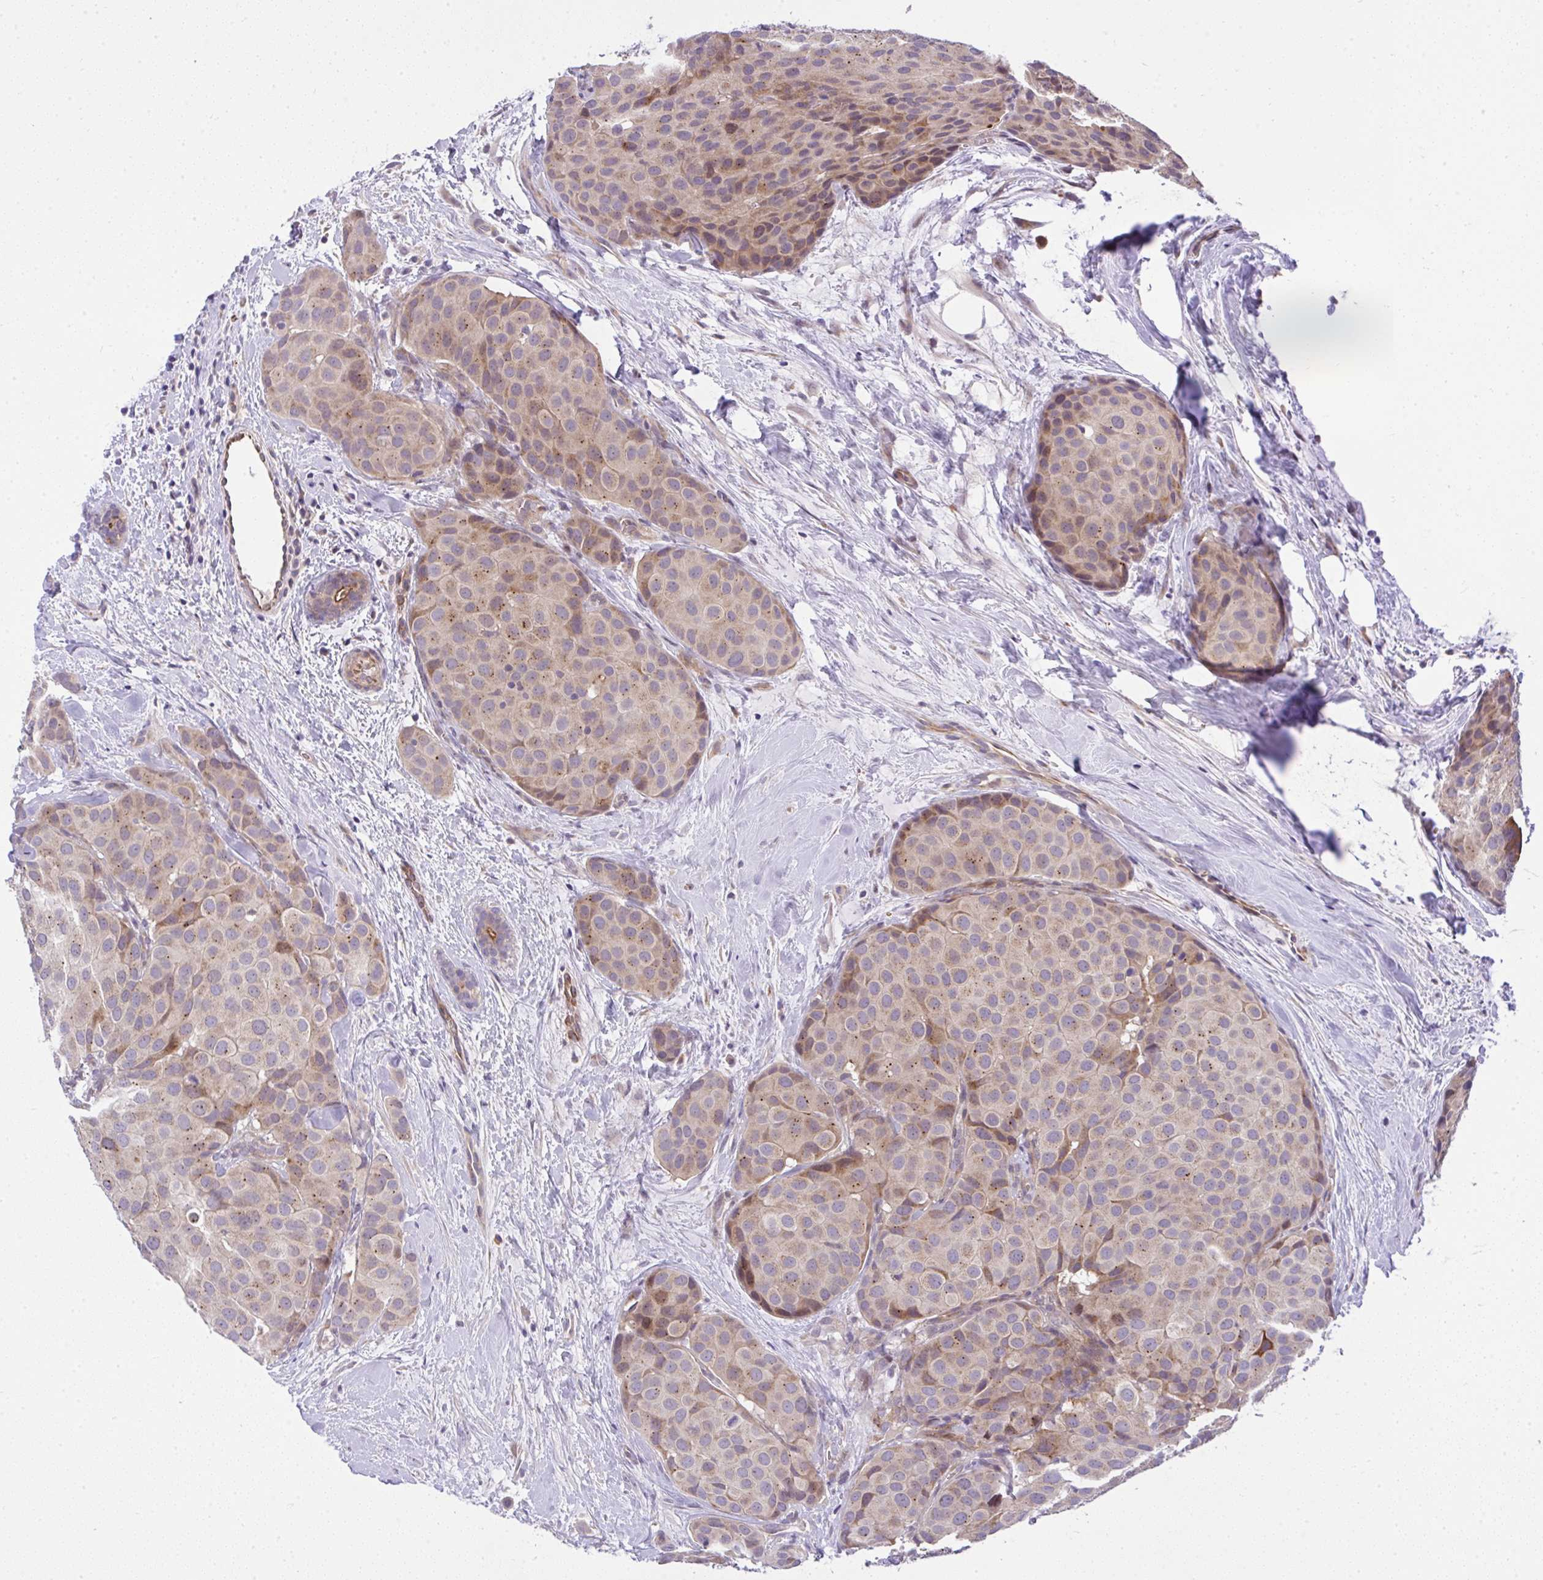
{"staining": {"intensity": "moderate", "quantity": "25%-75%", "location": "cytoplasmic/membranous,nuclear"}, "tissue": "breast cancer", "cell_type": "Tumor cells", "image_type": "cancer", "snomed": [{"axis": "morphology", "description": "Duct carcinoma"}, {"axis": "topography", "description": "Breast"}], "caption": "Immunohistochemical staining of human breast intraductal carcinoma reveals moderate cytoplasmic/membranous and nuclear protein positivity in approximately 25%-75% of tumor cells.", "gene": "CHIA", "patient": {"sex": "female", "age": 70}}